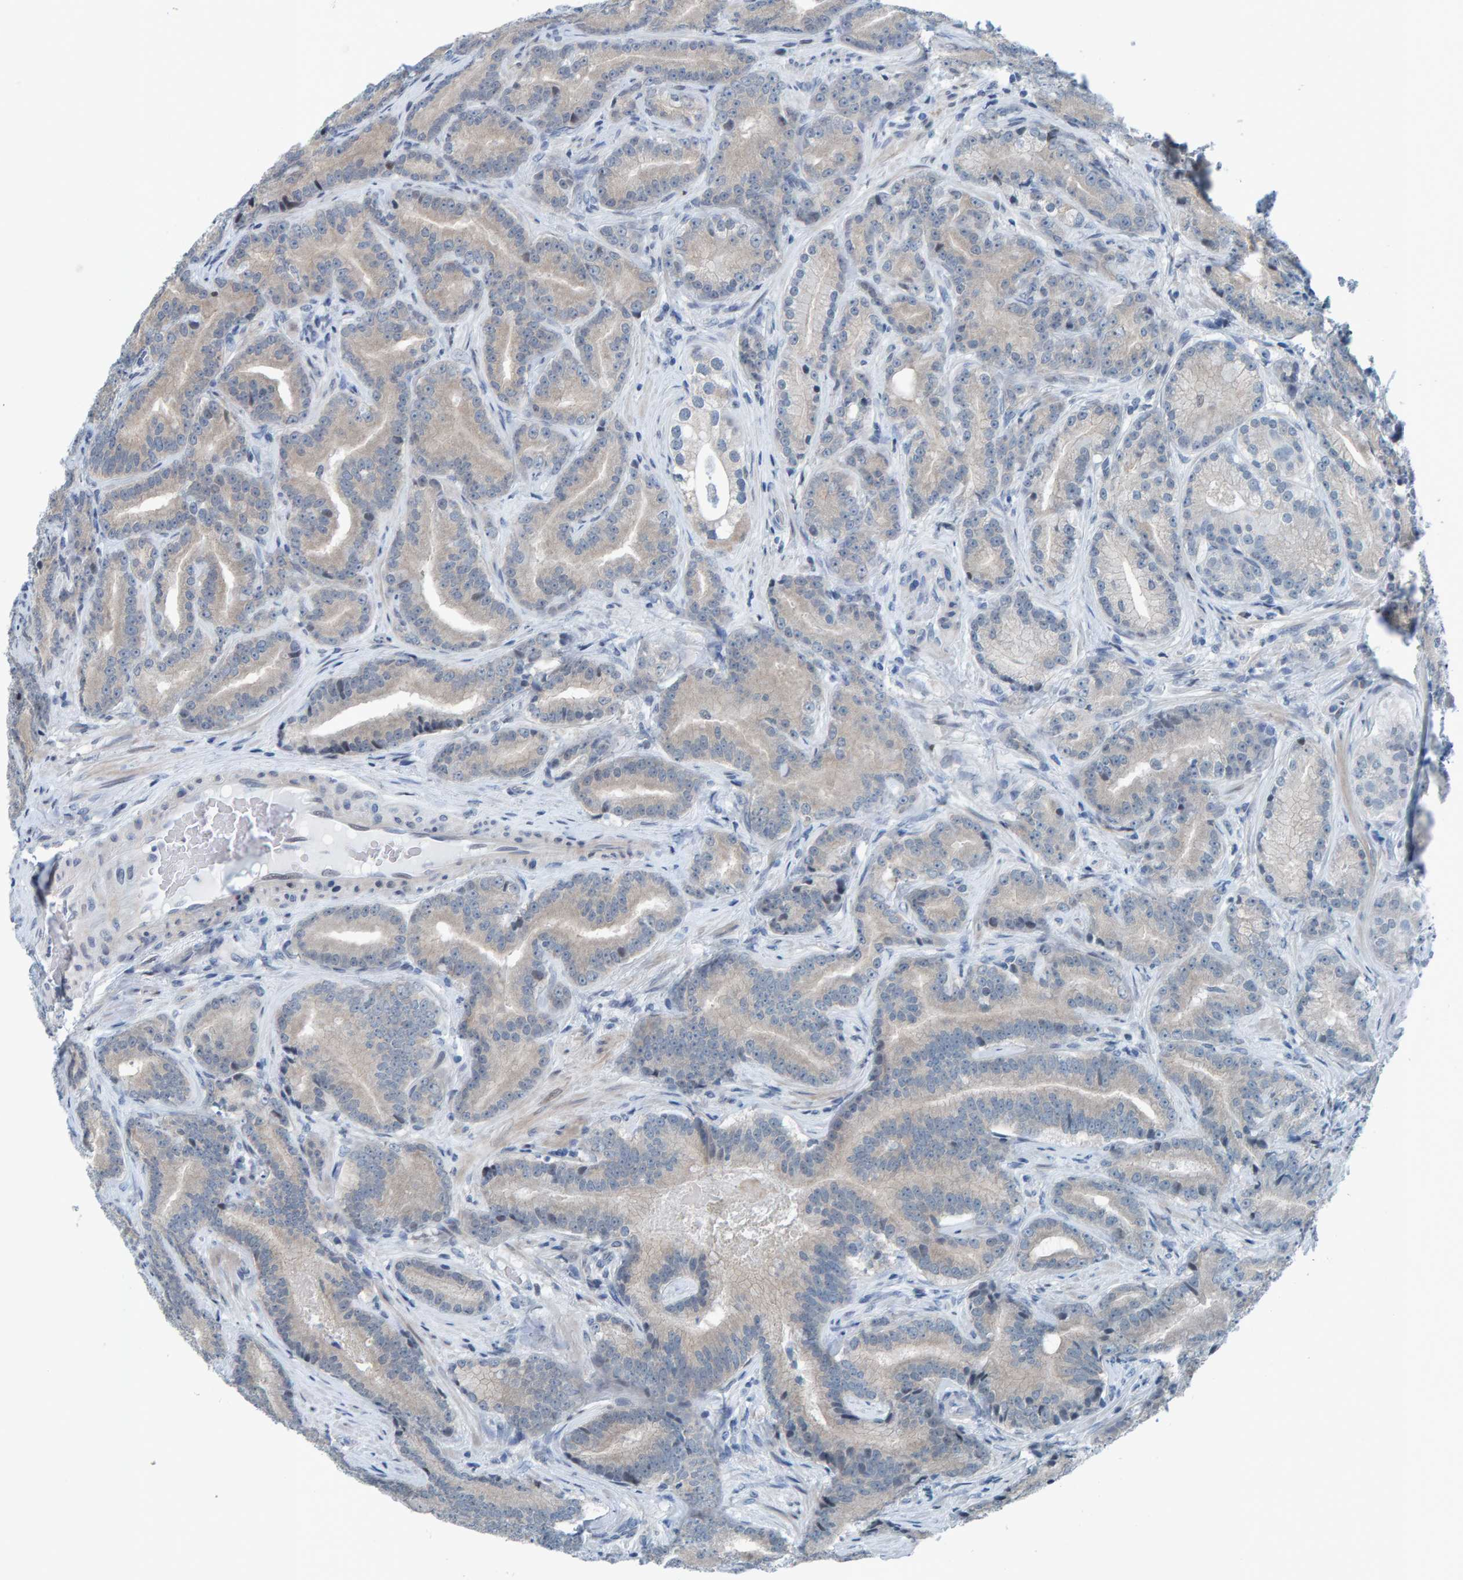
{"staining": {"intensity": "negative", "quantity": "none", "location": "none"}, "tissue": "prostate cancer", "cell_type": "Tumor cells", "image_type": "cancer", "snomed": [{"axis": "morphology", "description": "Adenocarcinoma, High grade"}, {"axis": "topography", "description": "Prostate"}], "caption": "Tumor cells are negative for protein expression in human prostate cancer. (IHC, brightfield microscopy, high magnification).", "gene": "CNP", "patient": {"sex": "male", "age": 55}}